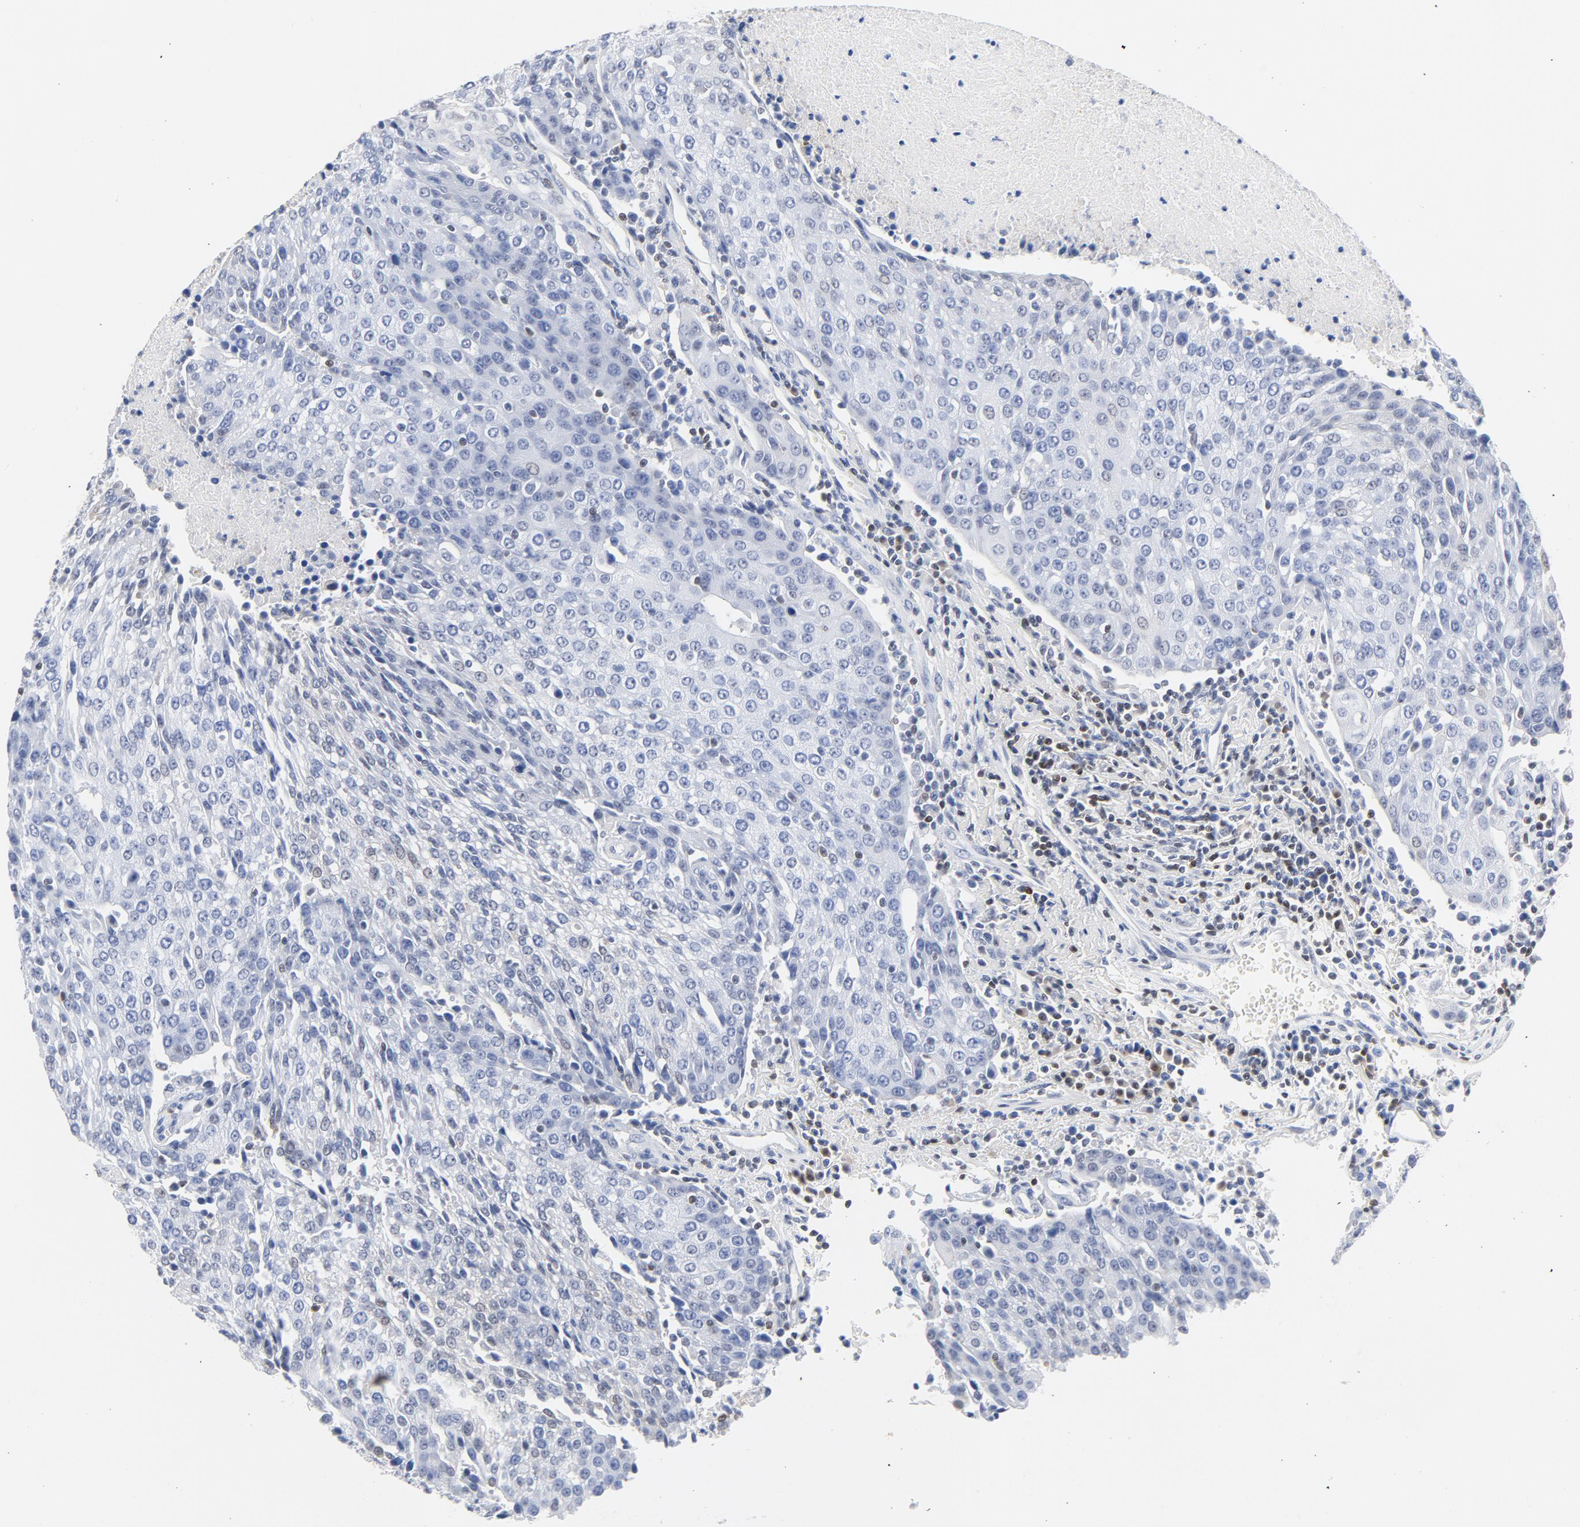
{"staining": {"intensity": "negative", "quantity": "none", "location": "none"}, "tissue": "urothelial cancer", "cell_type": "Tumor cells", "image_type": "cancer", "snomed": [{"axis": "morphology", "description": "Urothelial carcinoma, High grade"}, {"axis": "topography", "description": "Urinary bladder"}], "caption": "Tumor cells are negative for protein expression in human high-grade urothelial carcinoma.", "gene": "CDKN1B", "patient": {"sex": "female", "age": 85}}